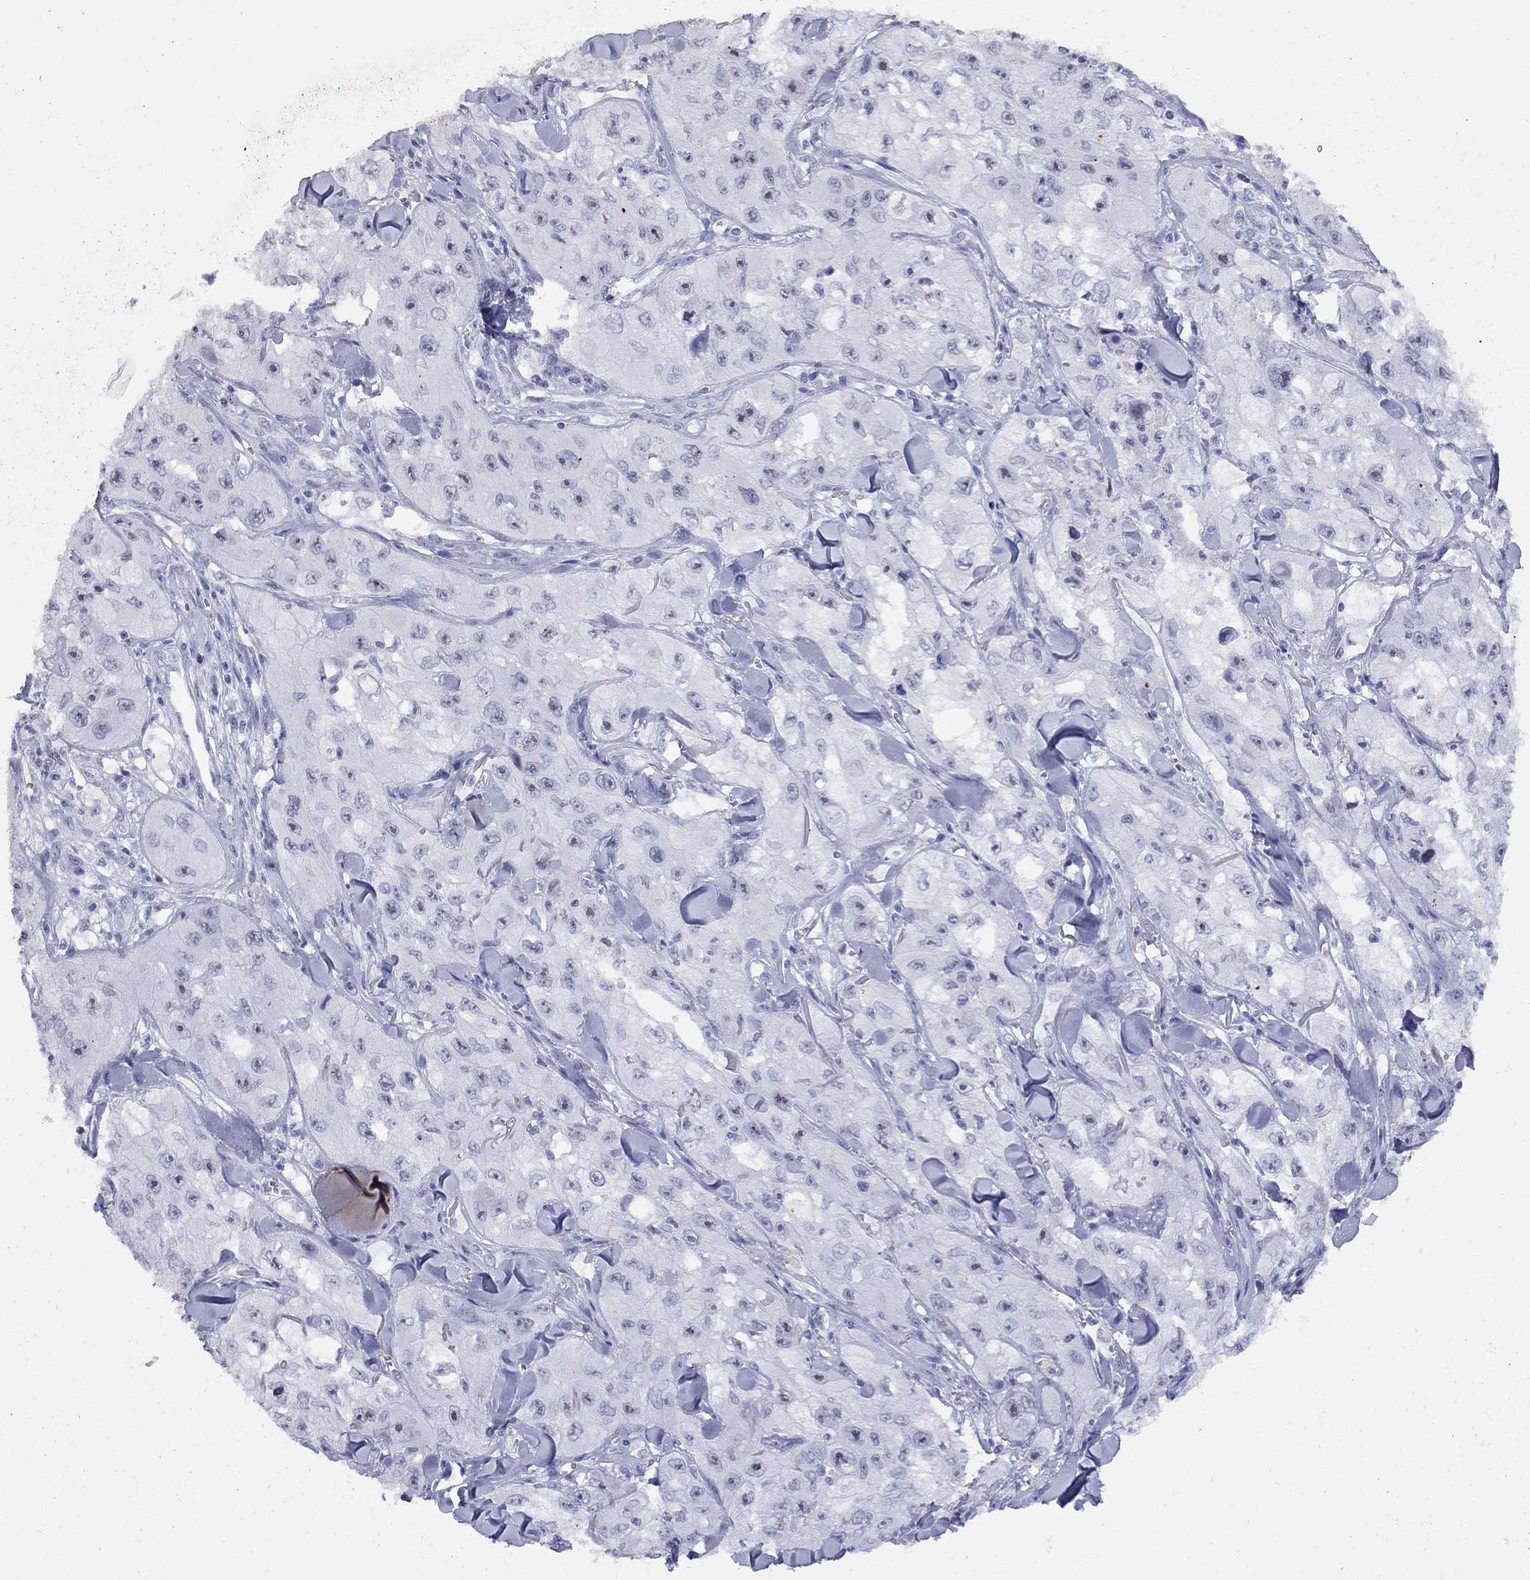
{"staining": {"intensity": "weak", "quantity": "<25%", "location": "nuclear"}, "tissue": "skin cancer", "cell_type": "Tumor cells", "image_type": "cancer", "snomed": [{"axis": "morphology", "description": "Squamous cell carcinoma, NOS"}, {"axis": "topography", "description": "Skin"}, {"axis": "topography", "description": "Subcutis"}], "caption": "DAB (3,3'-diaminobenzidine) immunohistochemical staining of human squamous cell carcinoma (skin) shows no significant expression in tumor cells. (Brightfield microscopy of DAB IHC at high magnification).", "gene": "LYAR", "patient": {"sex": "male", "age": 73}}